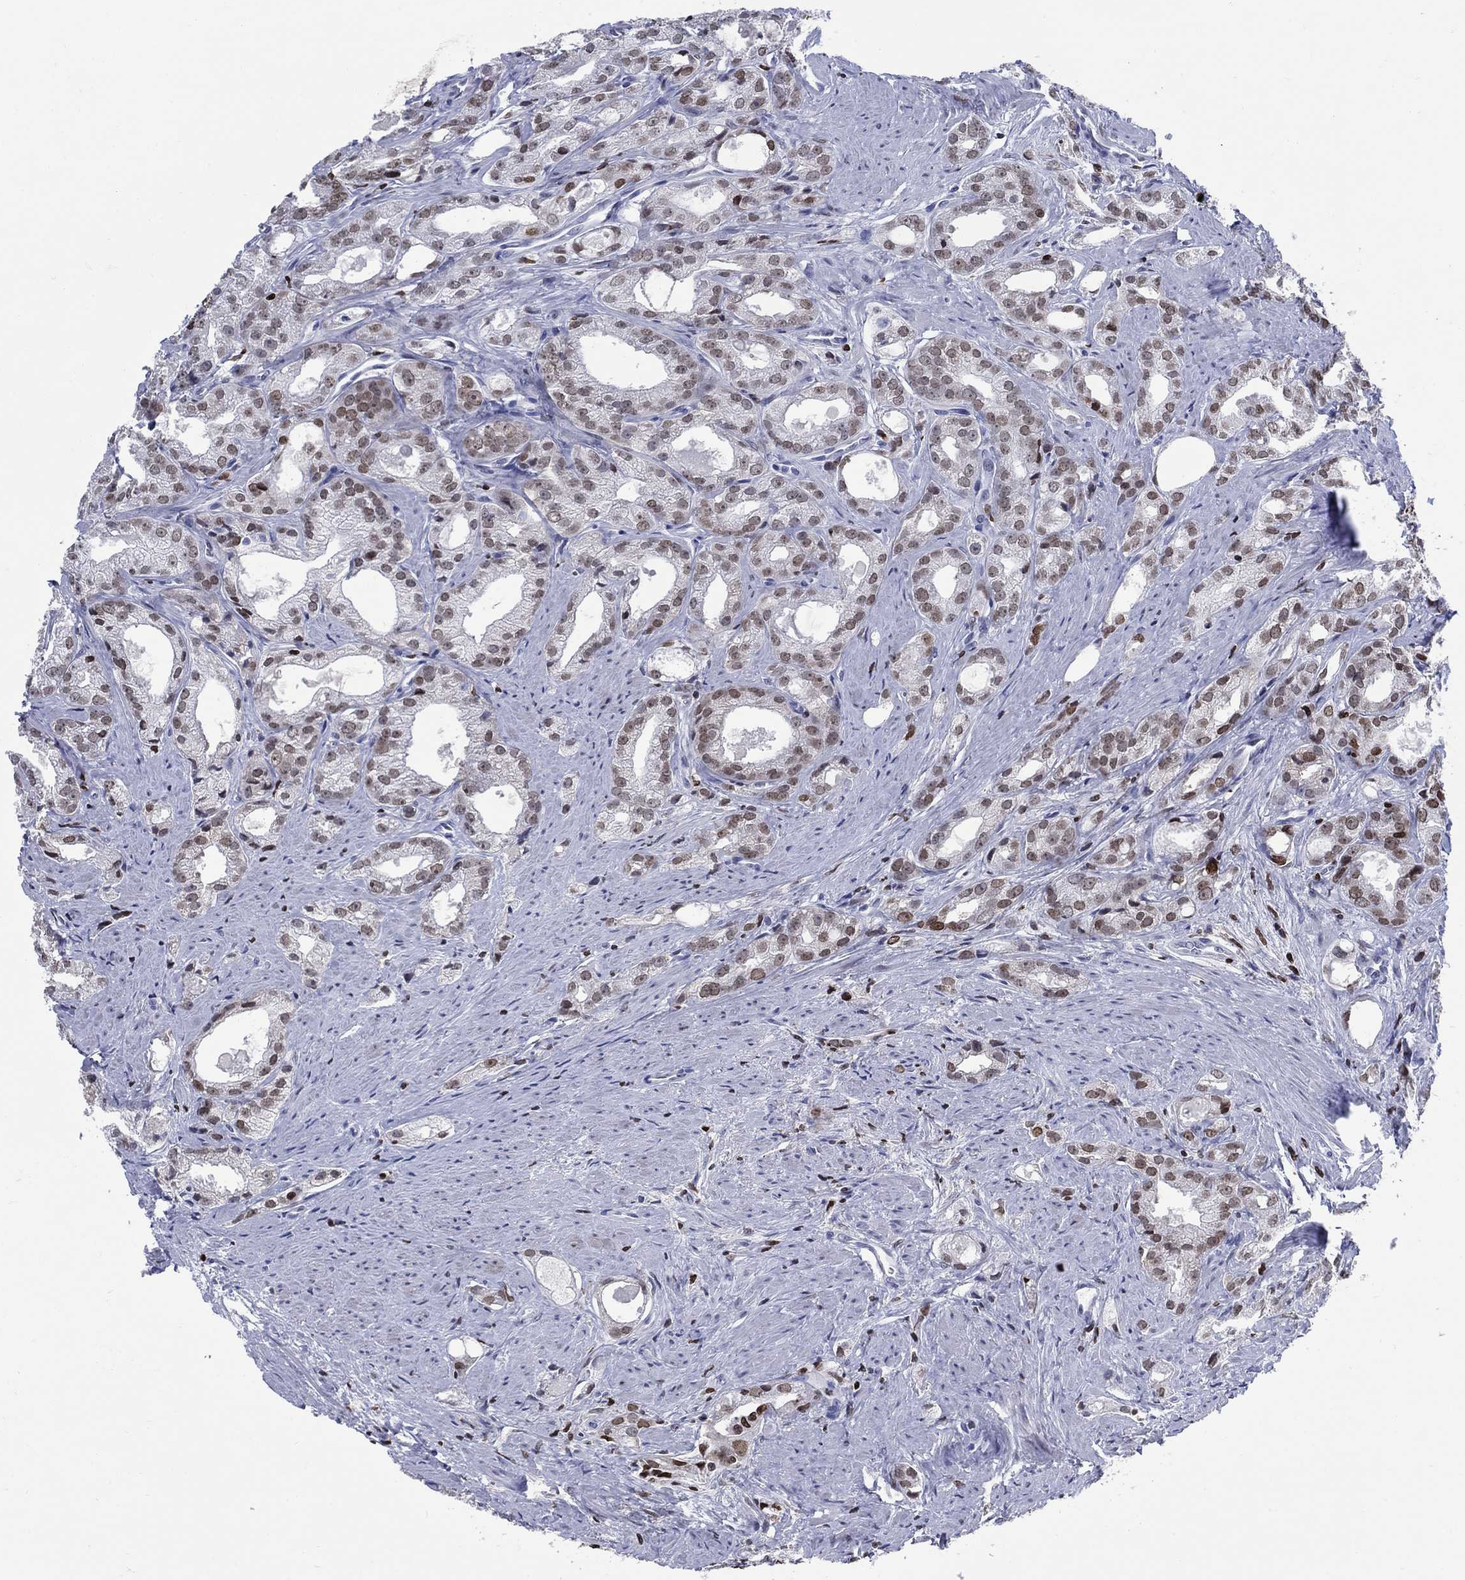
{"staining": {"intensity": "weak", "quantity": "25%-75%", "location": "nuclear"}, "tissue": "prostate cancer", "cell_type": "Tumor cells", "image_type": "cancer", "snomed": [{"axis": "morphology", "description": "Adenocarcinoma, NOS"}, {"axis": "morphology", "description": "Adenocarcinoma, High grade"}, {"axis": "topography", "description": "Prostate"}], "caption": "Tumor cells exhibit weak nuclear positivity in about 25%-75% of cells in prostate high-grade adenocarcinoma.", "gene": "HMGA1", "patient": {"sex": "male", "age": 70}}